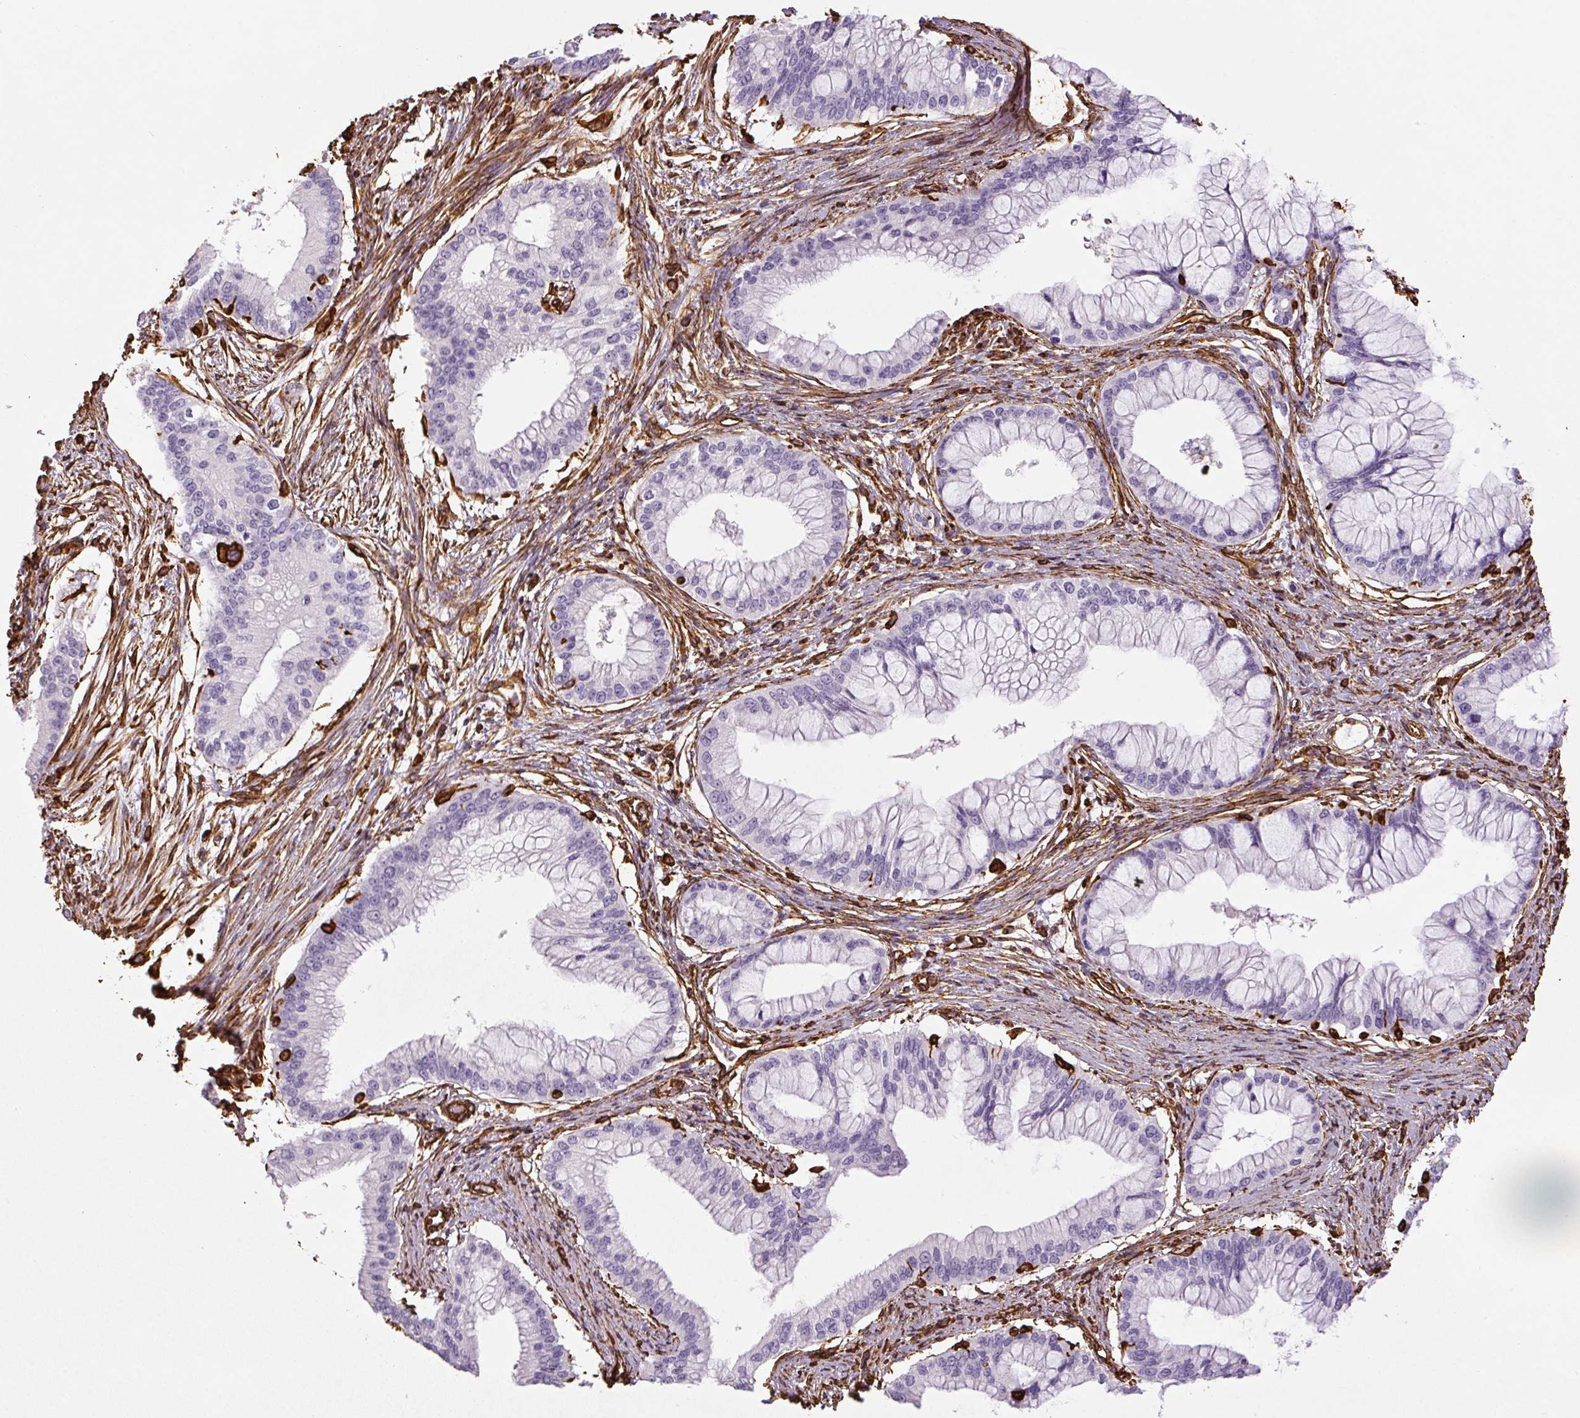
{"staining": {"intensity": "negative", "quantity": "none", "location": "none"}, "tissue": "pancreatic cancer", "cell_type": "Tumor cells", "image_type": "cancer", "snomed": [{"axis": "morphology", "description": "Adenocarcinoma, NOS"}, {"axis": "topography", "description": "Pancreas"}], "caption": "There is no significant expression in tumor cells of adenocarcinoma (pancreatic). The staining was performed using DAB to visualize the protein expression in brown, while the nuclei were stained in blue with hematoxylin (Magnification: 20x).", "gene": "VIM", "patient": {"sex": "male", "age": 46}}